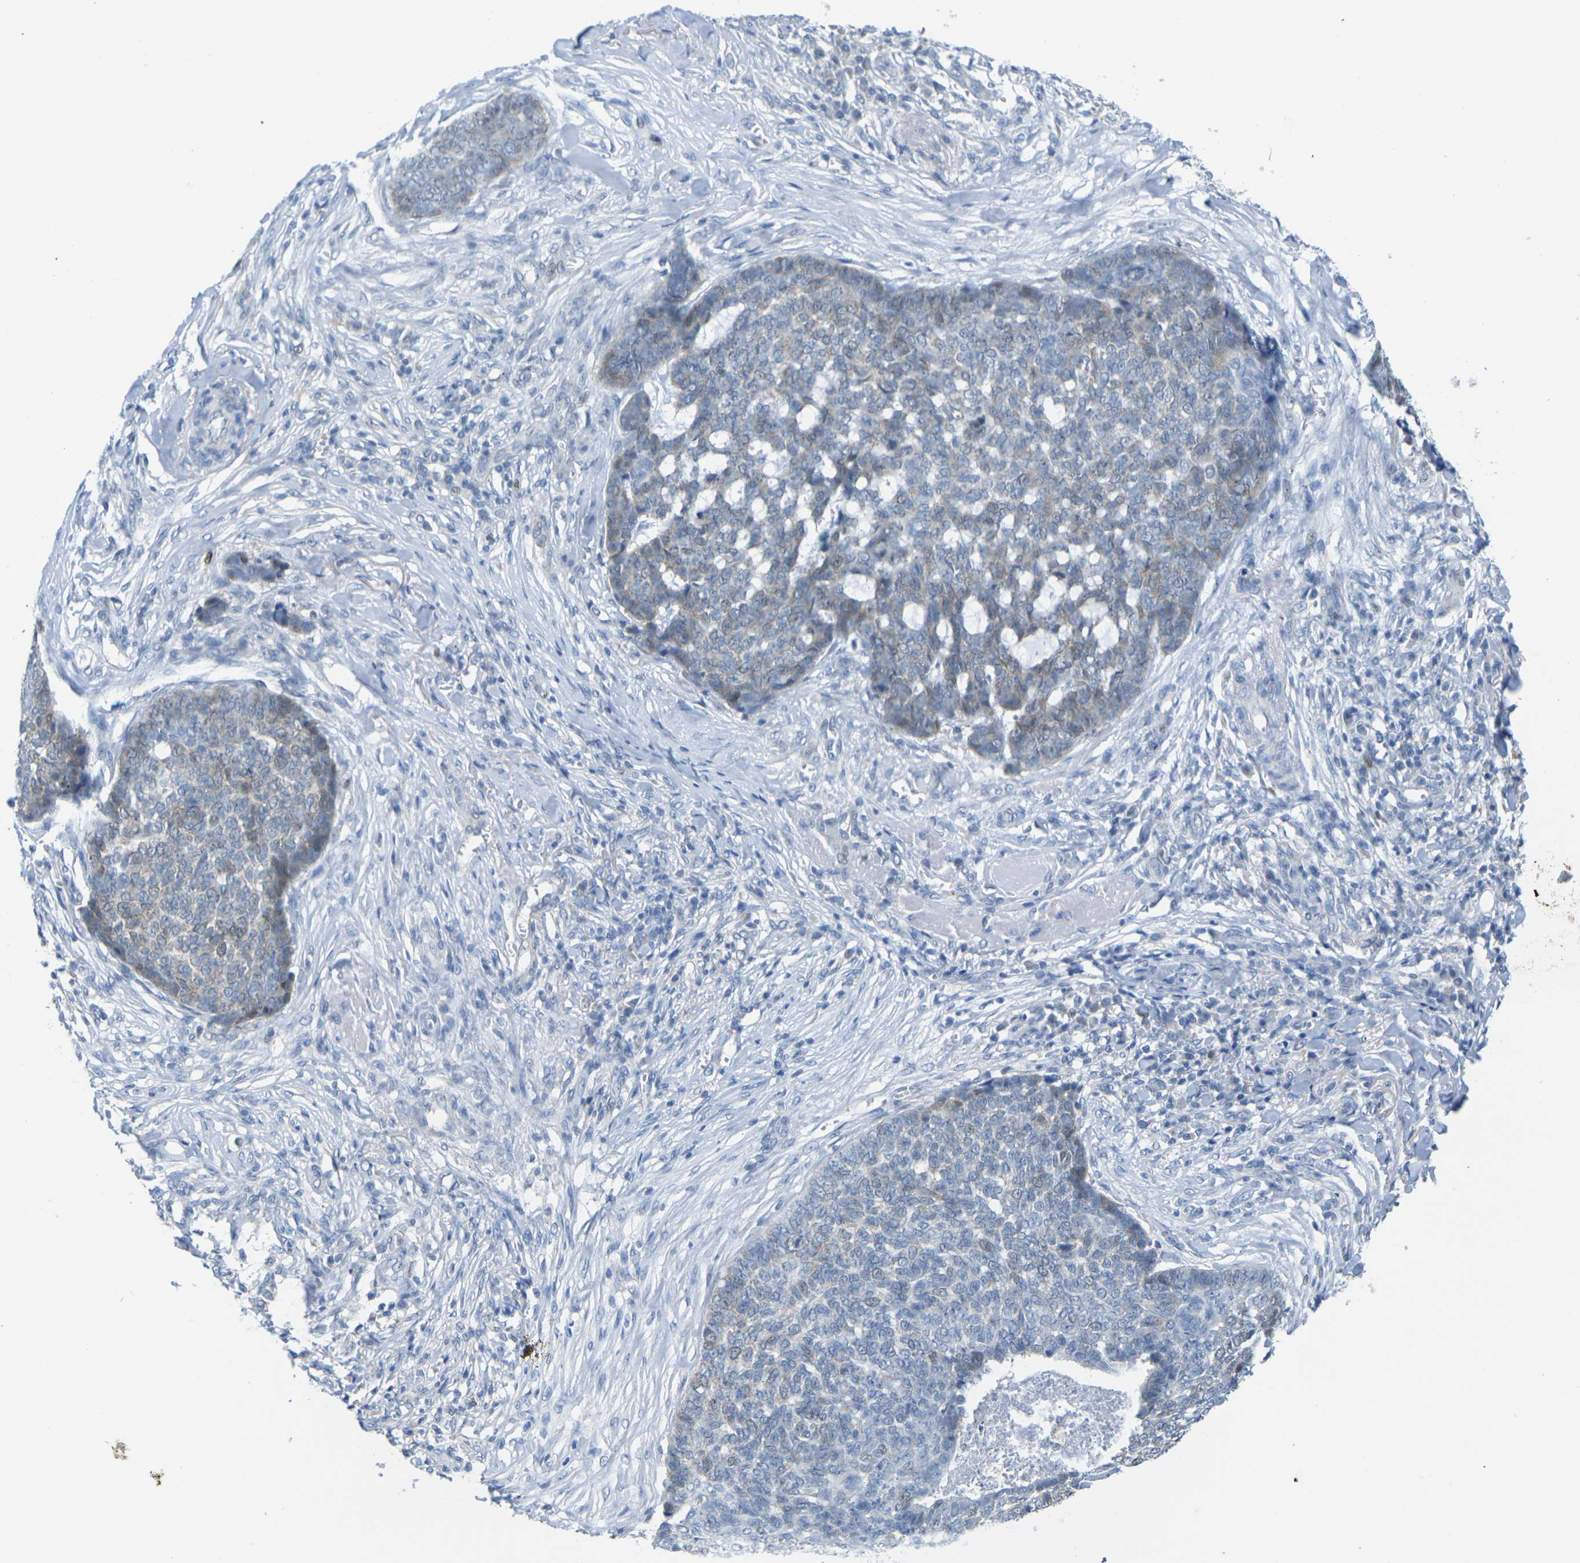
{"staining": {"intensity": "weak", "quantity": "<25%", "location": "nuclear"}, "tissue": "skin cancer", "cell_type": "Tumor cells", "image_type": "cancer", "snomed": [{"axis": "morphology", "description": "Basal cell carcinoma"}, {"axis": "topography", "description": "Skin"}], "caption": "Human basal cell carcinoma (skin) stained for a protein using immunohistochemistry reveals no staining in tumor cells.", "gene": "CDK2", "patient": {"sex": "male", "age": 84}}